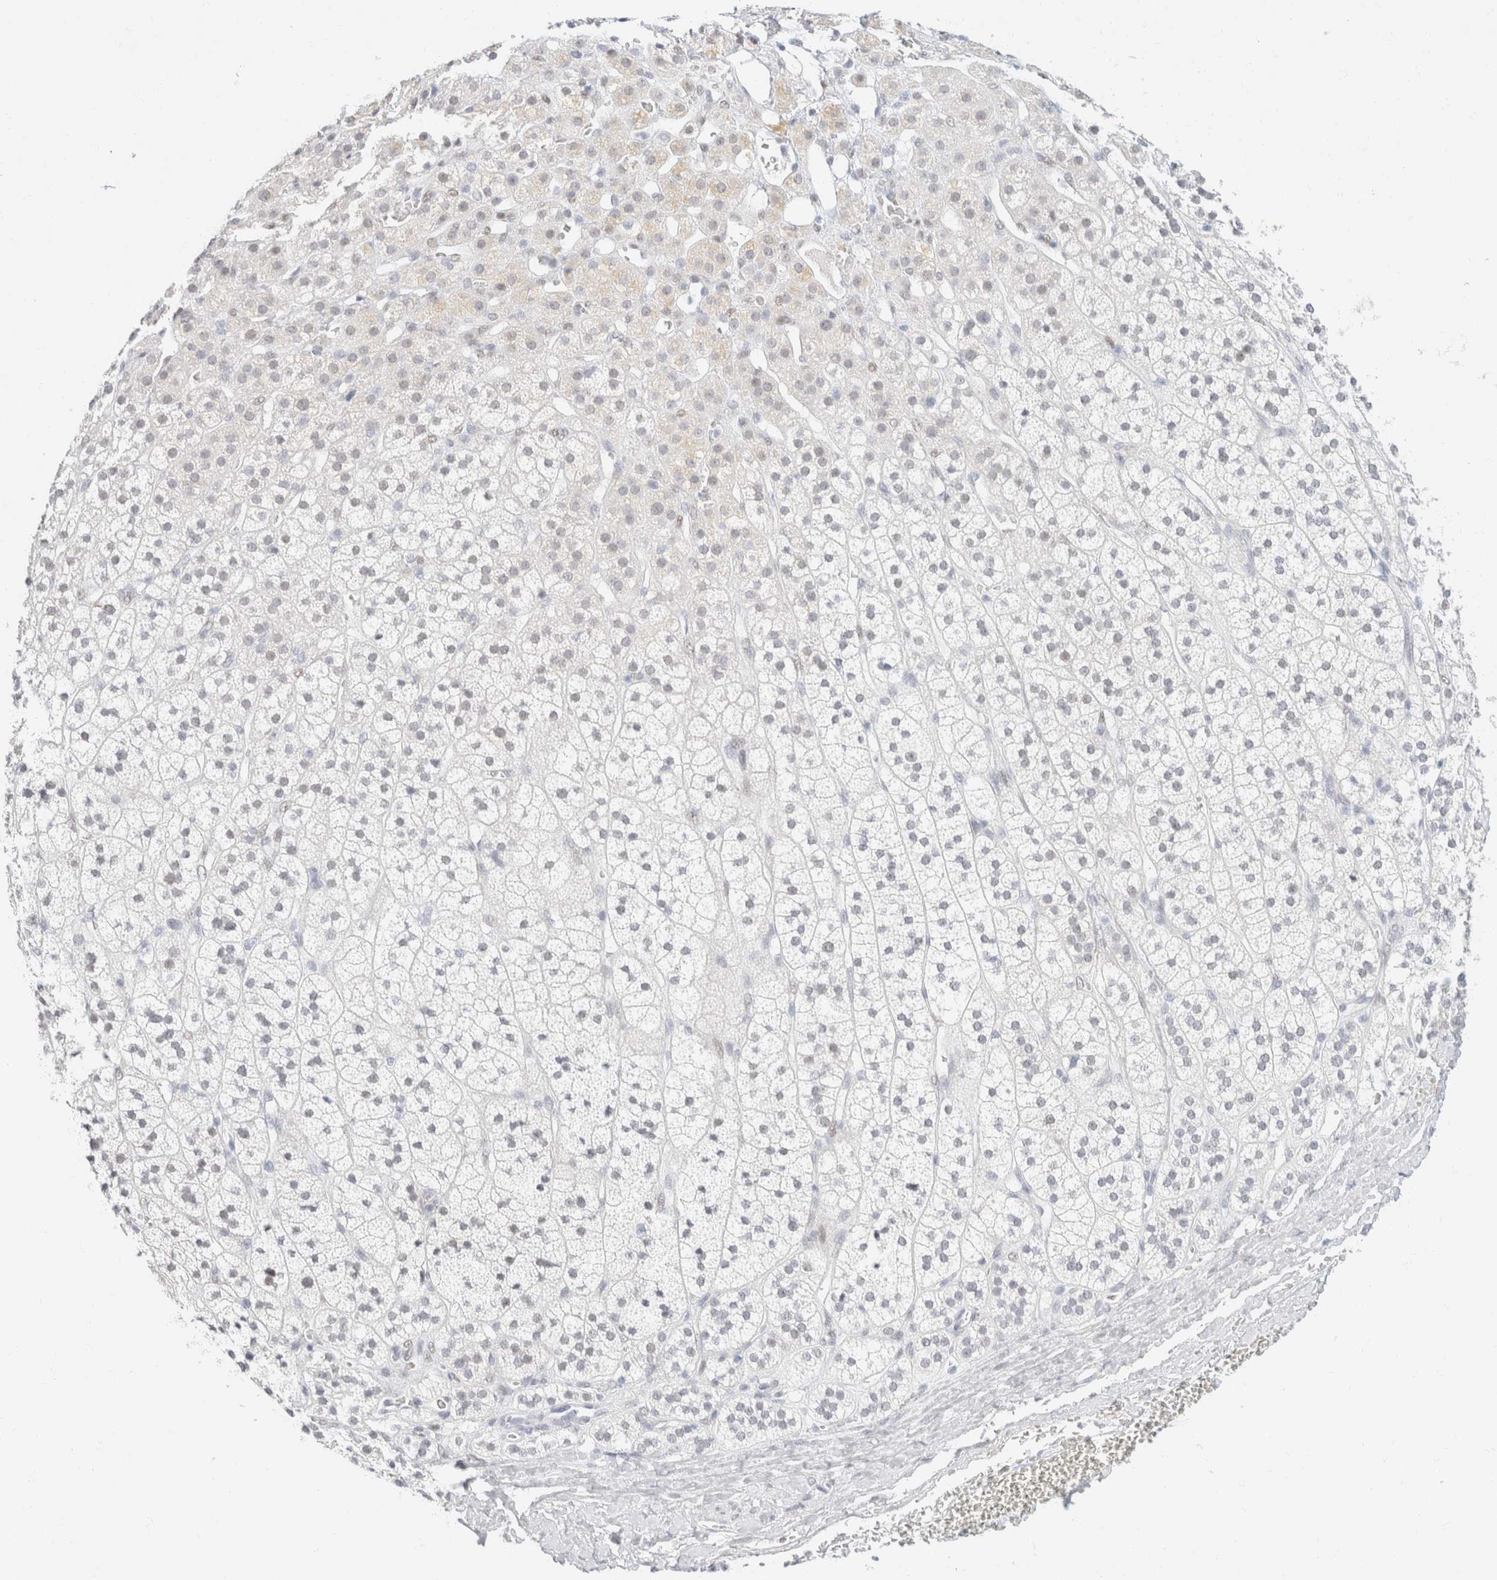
{"staining": {"intensity": "negative", "quantity": "none", "location": "none"}, "tissue": "adrenal gland", "cell_type": "Glandular cells", "image_type": "normal", "snomed": [{"axis": "morphology", "description": "Normal tissue, NOS"}, {"axis": "topography", "description": "Adrenal gland"}], "caption": "Adrenal gland was stained to show a protein in brown. There is no significant staining in glandular cells. (DAB (3,3'-diaminobenzidine) IHC, high magnification).", "gene": "KRT20", "patient": {"sex": "male", "age": 56}}